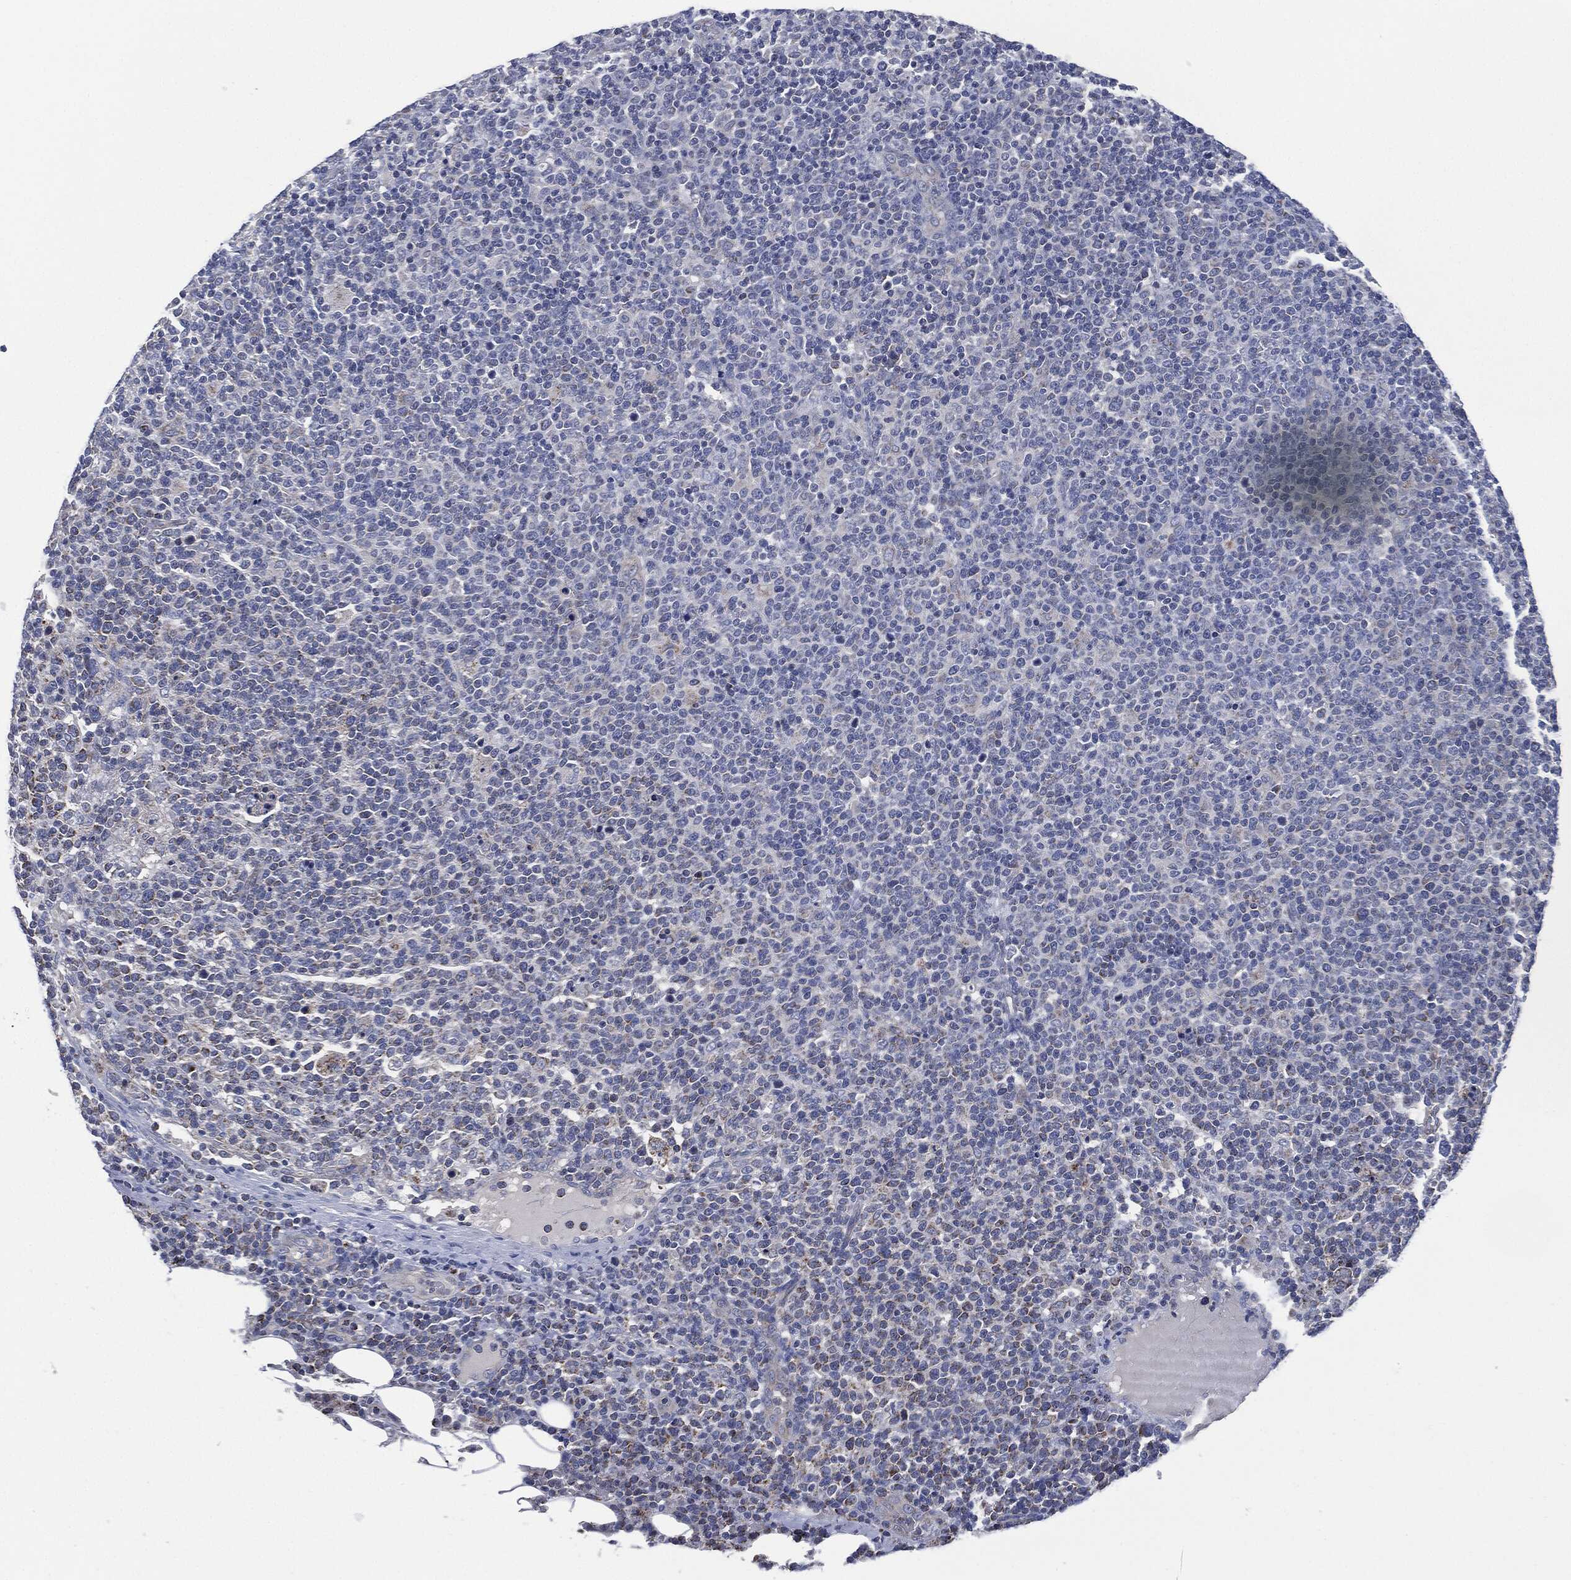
{"staining": {"intensity": "negative", "quantity": "none", "location": "none"}, "tissue": "lymphoma", "cell_type": "Tumor cells", "image_type": "cancer", "snomed": [{"axis": "morphology", "description": "Malignant lymphoma, non-Hodgkin's type, High grade"}, {"axis": "topography", "description": "Lymph node"}], "caption": "A micrograph of malignant lymphoma, non-Hodgkin's type (high-grade) stained for a protein demonstrates no brown staining in tumor cells.", "gene": "SHROOM2", "patient": {"sex": "male", "age": 61}}